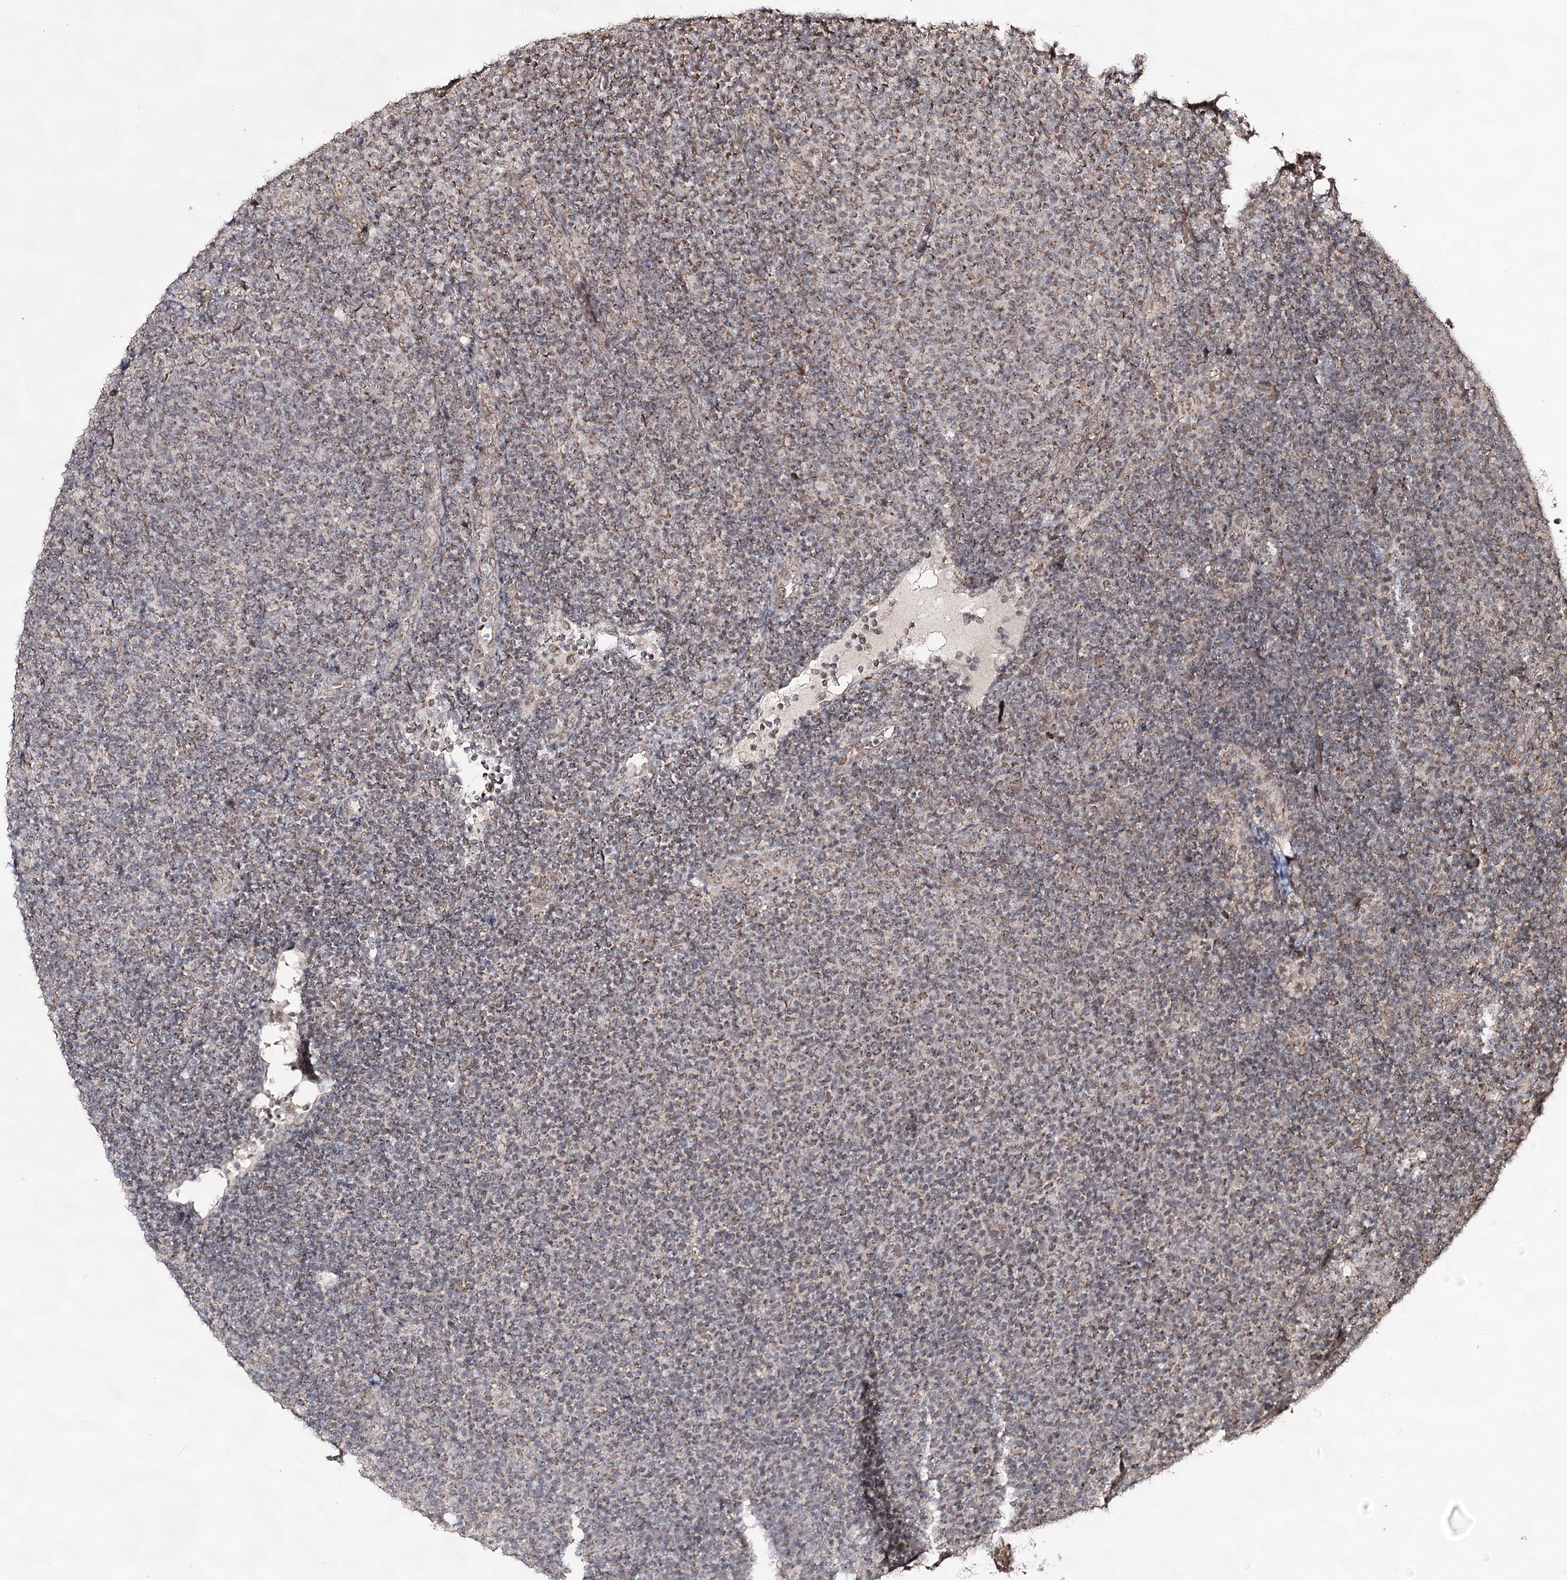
{"staining": {"intensity": "weak", "quantity": "25%-75%", "location": "cytoplasmic/membranous"}, "tissue": "lymphoma", "cell_type": "Tumor cells", "image_type": "cancer", "snomed": [{"axis": "morphology", "description": "Malignant lymphoma, non-Hodgkin's type, Low grade"}, {"axis": "topography", "description": "Lymph node"}], "caption": "Immunohistochemistry of lymphoma shows low levels of weak cytoplasmic/membranous expression in approximately 25%-75% of tumor cells.", "gene": "ACTR6", "patient": {"sex": "male", "age": 66}}